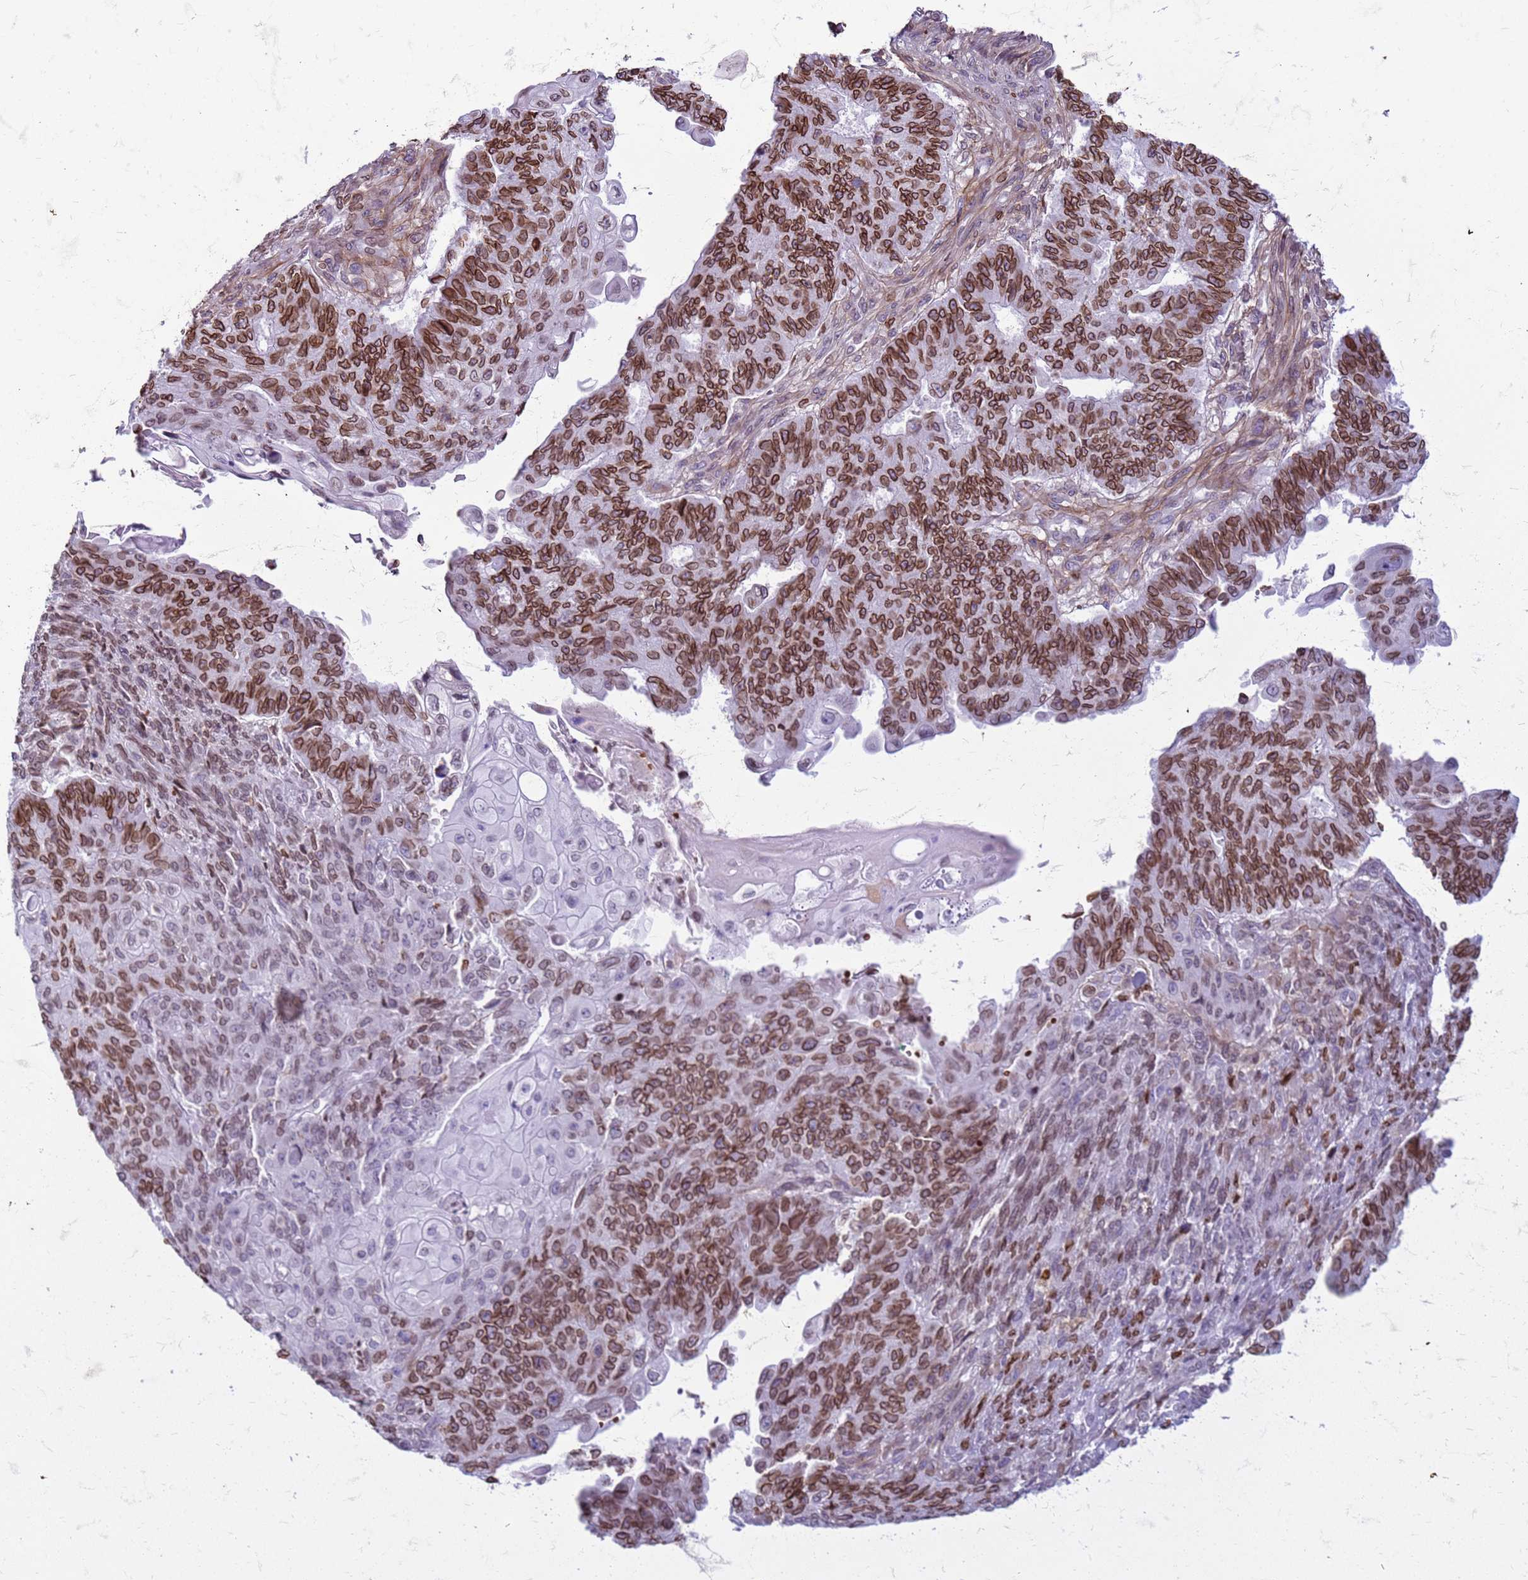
{"staining": {"intensity": "strong", "quantity": ">75%", "location": "cytoplasmic/membranous,nuclear"}, "tissue": "endometrial cancer", "cell_type": "Tumor cells", "image_type": "cancer", "snomed": [{"axis": "morphology", "description": "Adenocarcinoma, NOS"}, {"axis": "topography", "description": "Endometrium"}], "caption": "Human endometrial adenocarcinoma stained with a protein marker exhibits strong staining in tumor cells.", "gene": "METTL25B", "patient": {"sex": "female", "age": 32}}